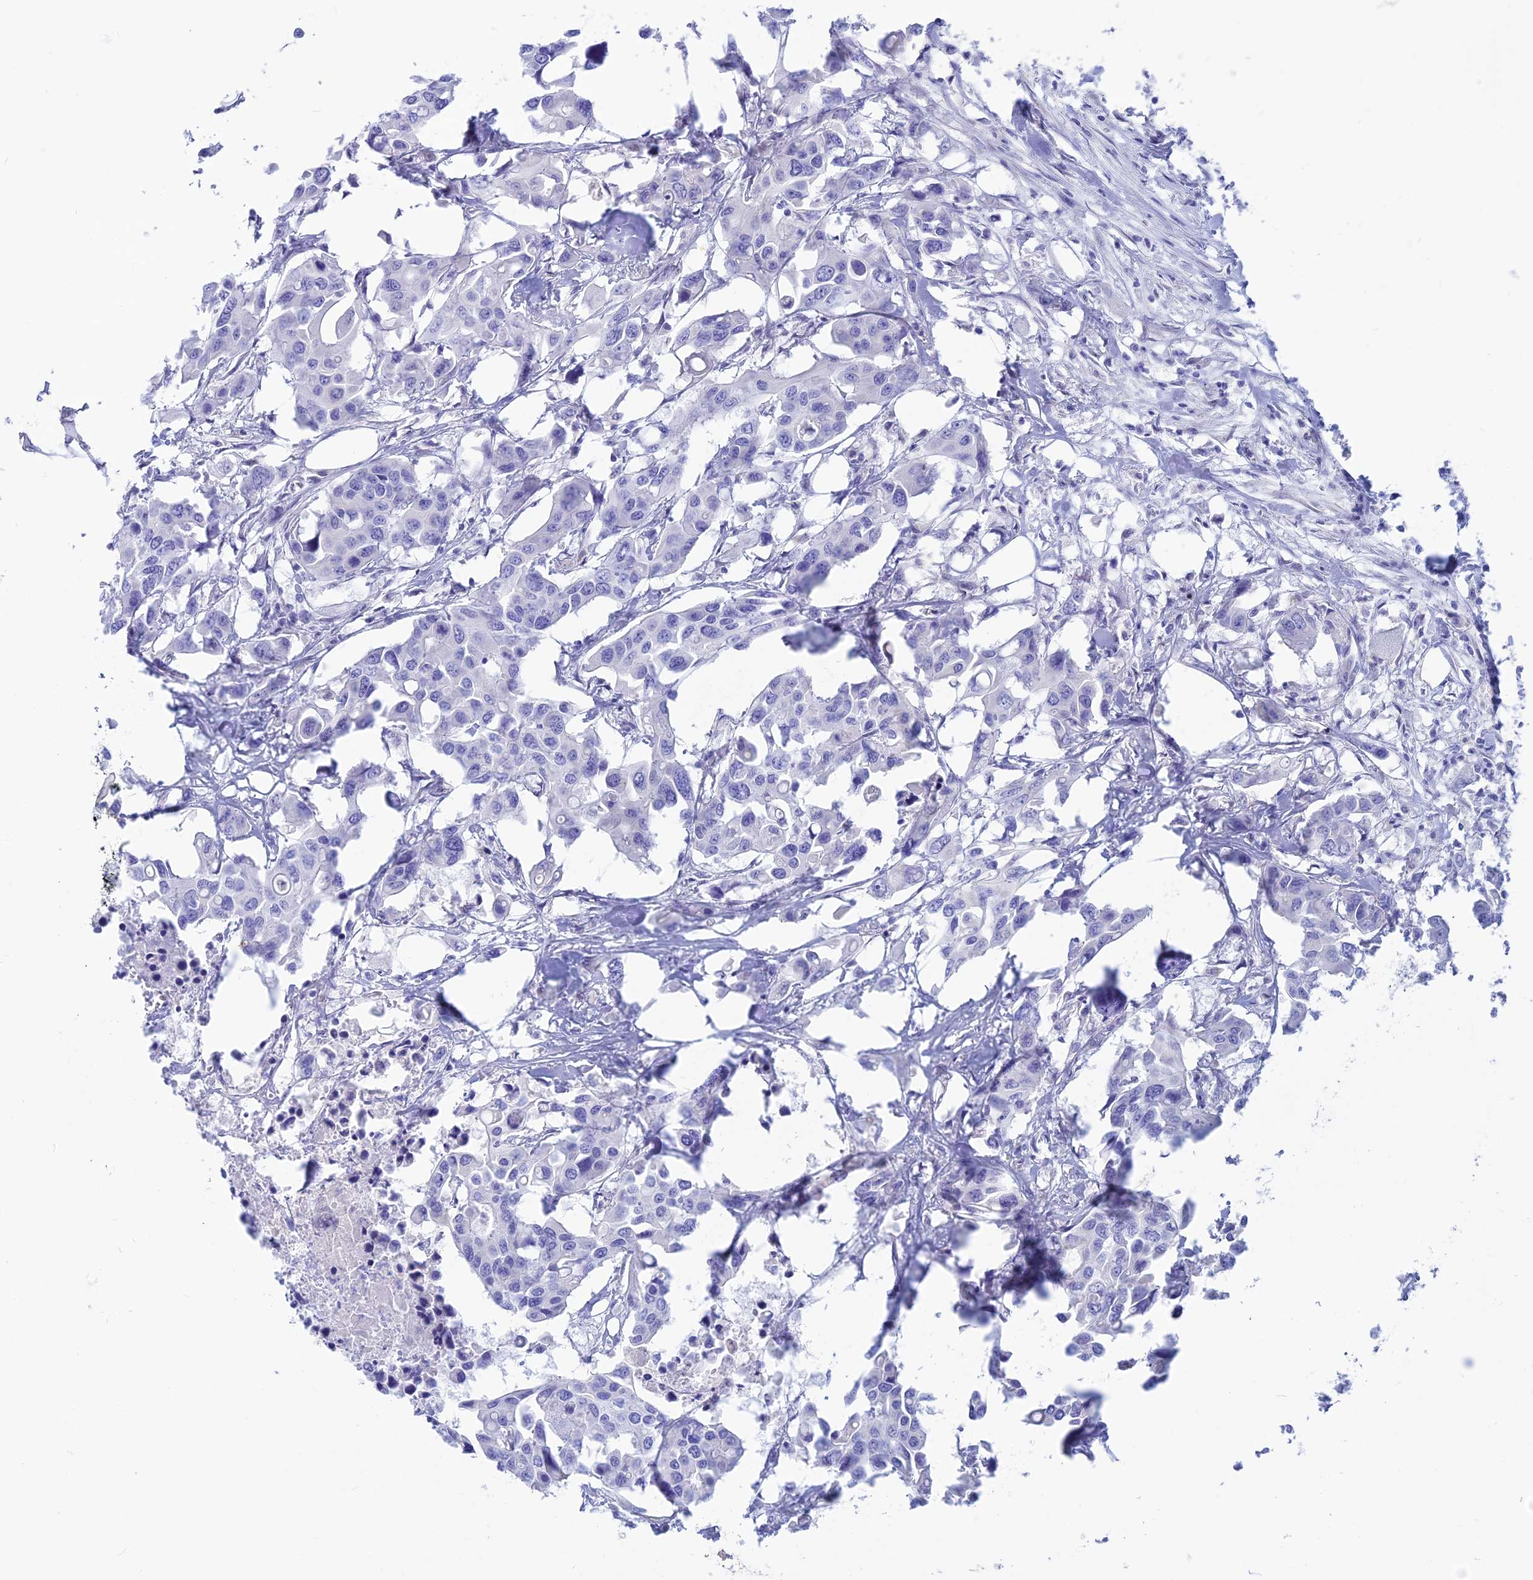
{"staining": {"intensity": "negative", "quantity": "none", "location": "none"}, "tissue": "colorectal cancer", "cell_type": "Tumor cells", "image_type": "cancer", "snomed": [{"axis": "morphology", "description": "Adenocarcinoma, NOS"}, {"axis": "topography", "description": "Colon"}], "caption": "Immunohistochemistry (IHC) histopathology image of neoplastic tissue: colorectal cancer (adenocarcinoma) stained with DAB reveals no significant protein positivity in tumor cells.", "gene": "GNGT2", "patient": {"sex": "male", "age": 77}}